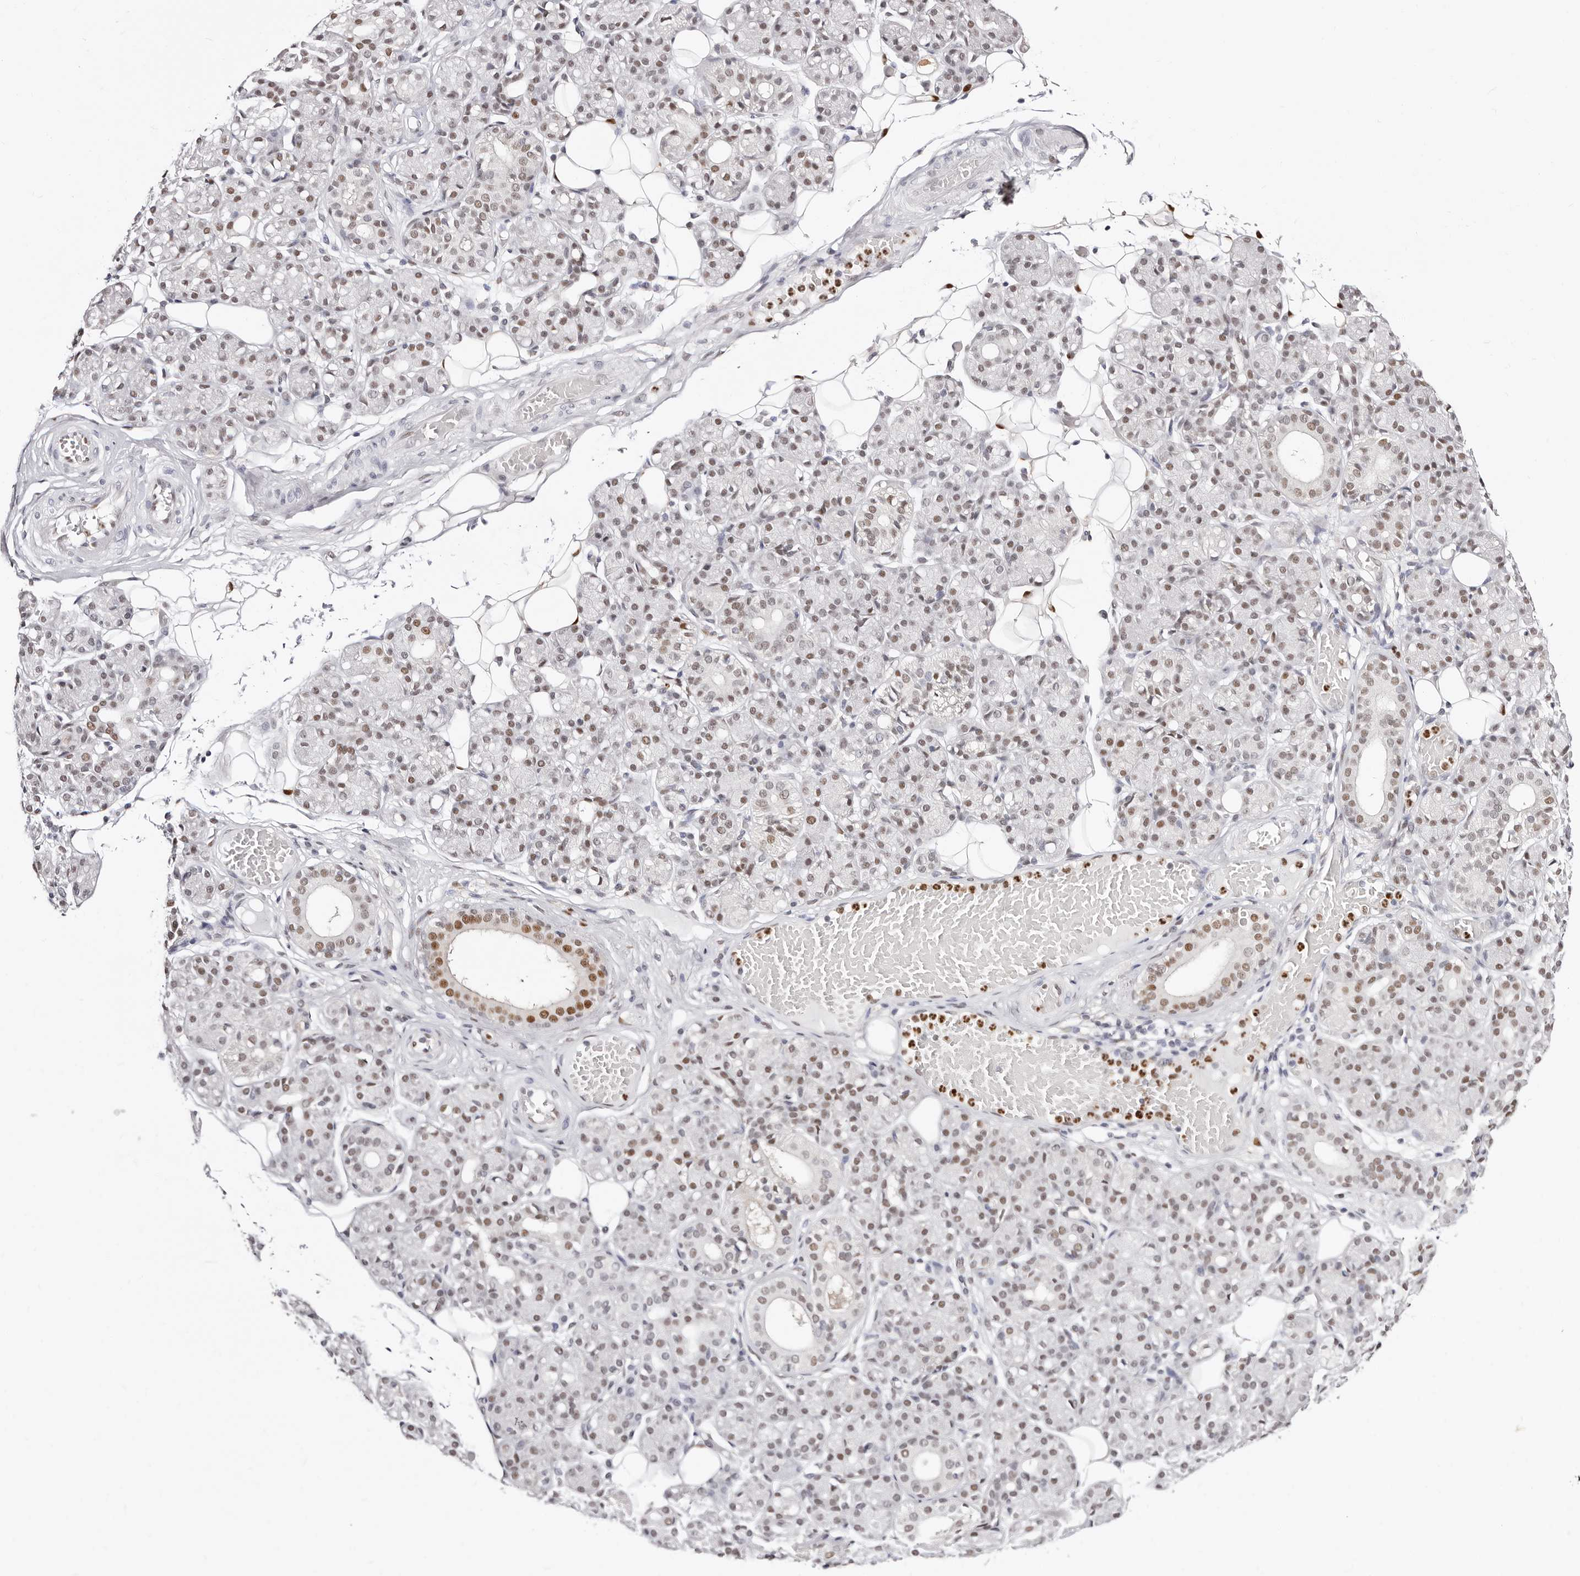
{"staining": {"intensity": "strong", "quantity": "25%-75%", "location": "nuclear"}, "tissue": "salivary gland", "cell_type": "Glandular cells", "image_type": "normal", "snomed": [{"axis": "morphology", "description": "Normal tissue, NOS"}, {"axis": "topography", "description": "Salivary gland"}], "caption": "Benign salivary gland displays strong nuclear expression in about 25%-75% of glandular cells, visualized by immunohistochemistry. Nuclei are stained in blue.", "gene": "TKT", "patient": {"sex": "male", "age": 63}}